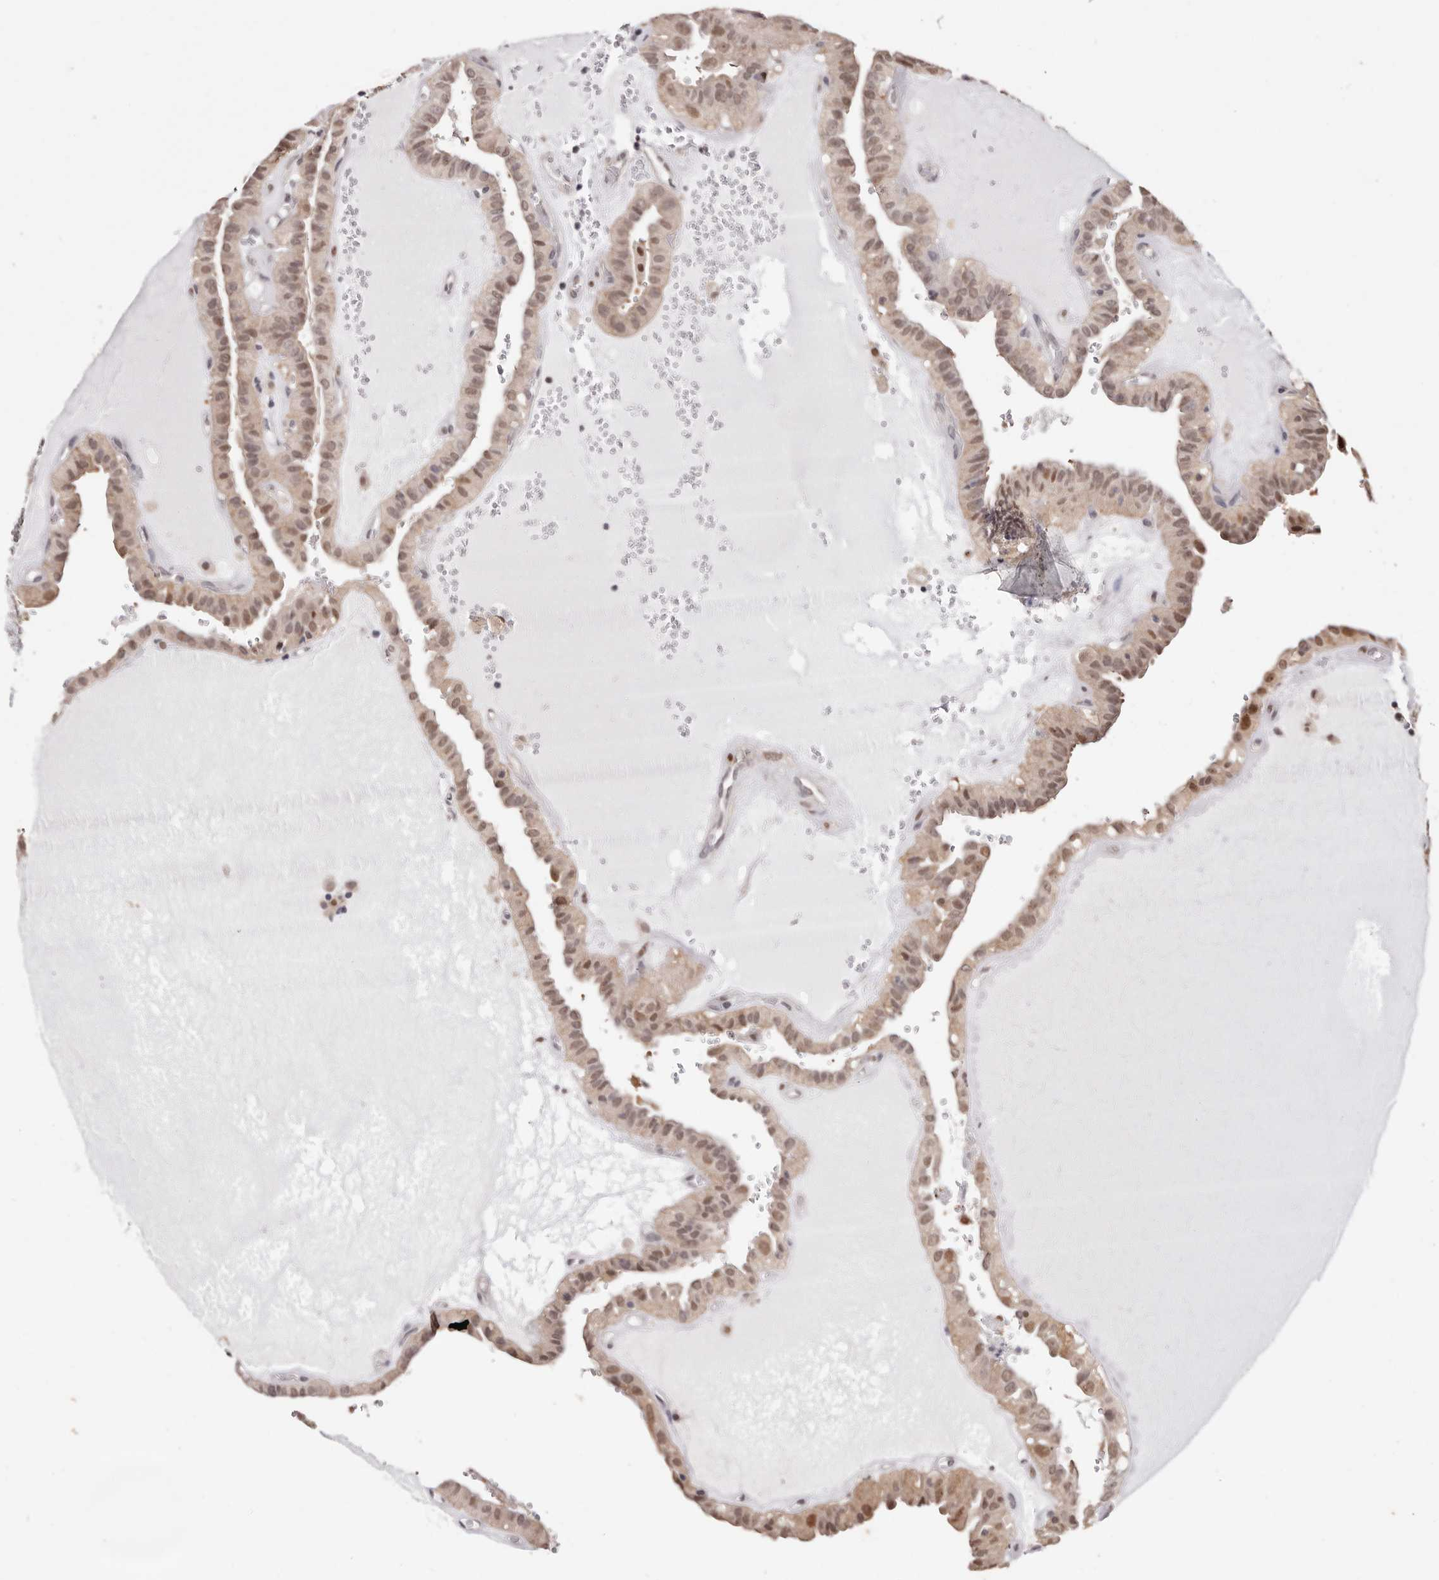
{"staining": {"intensity": "weak", "quantity": ">75%", "location": "cytoplasmic/membranous,nuclear"}, "tissue": "thyroid cancer", "cell_type": "Tumor cells", "image_type": "cancer", "snomed": [{"axis": "morphology", "description": "Papillary adenocarcinoma, NOS"}, {"axis": "topography", "description": "Thyroid gland"}], "caption": "Thyroid cancer (papillary adenocarcinoma) was stained to show a protein in brown. There is low levels of weak cytoplasmic/membranous and nuclear staining in approximately >75% of tumor cells. (DAB IHC, brown staining for protein, blue staining for nuclei).", "gene": "TYW3", "patient": {"sex": "male", "age": 77}}